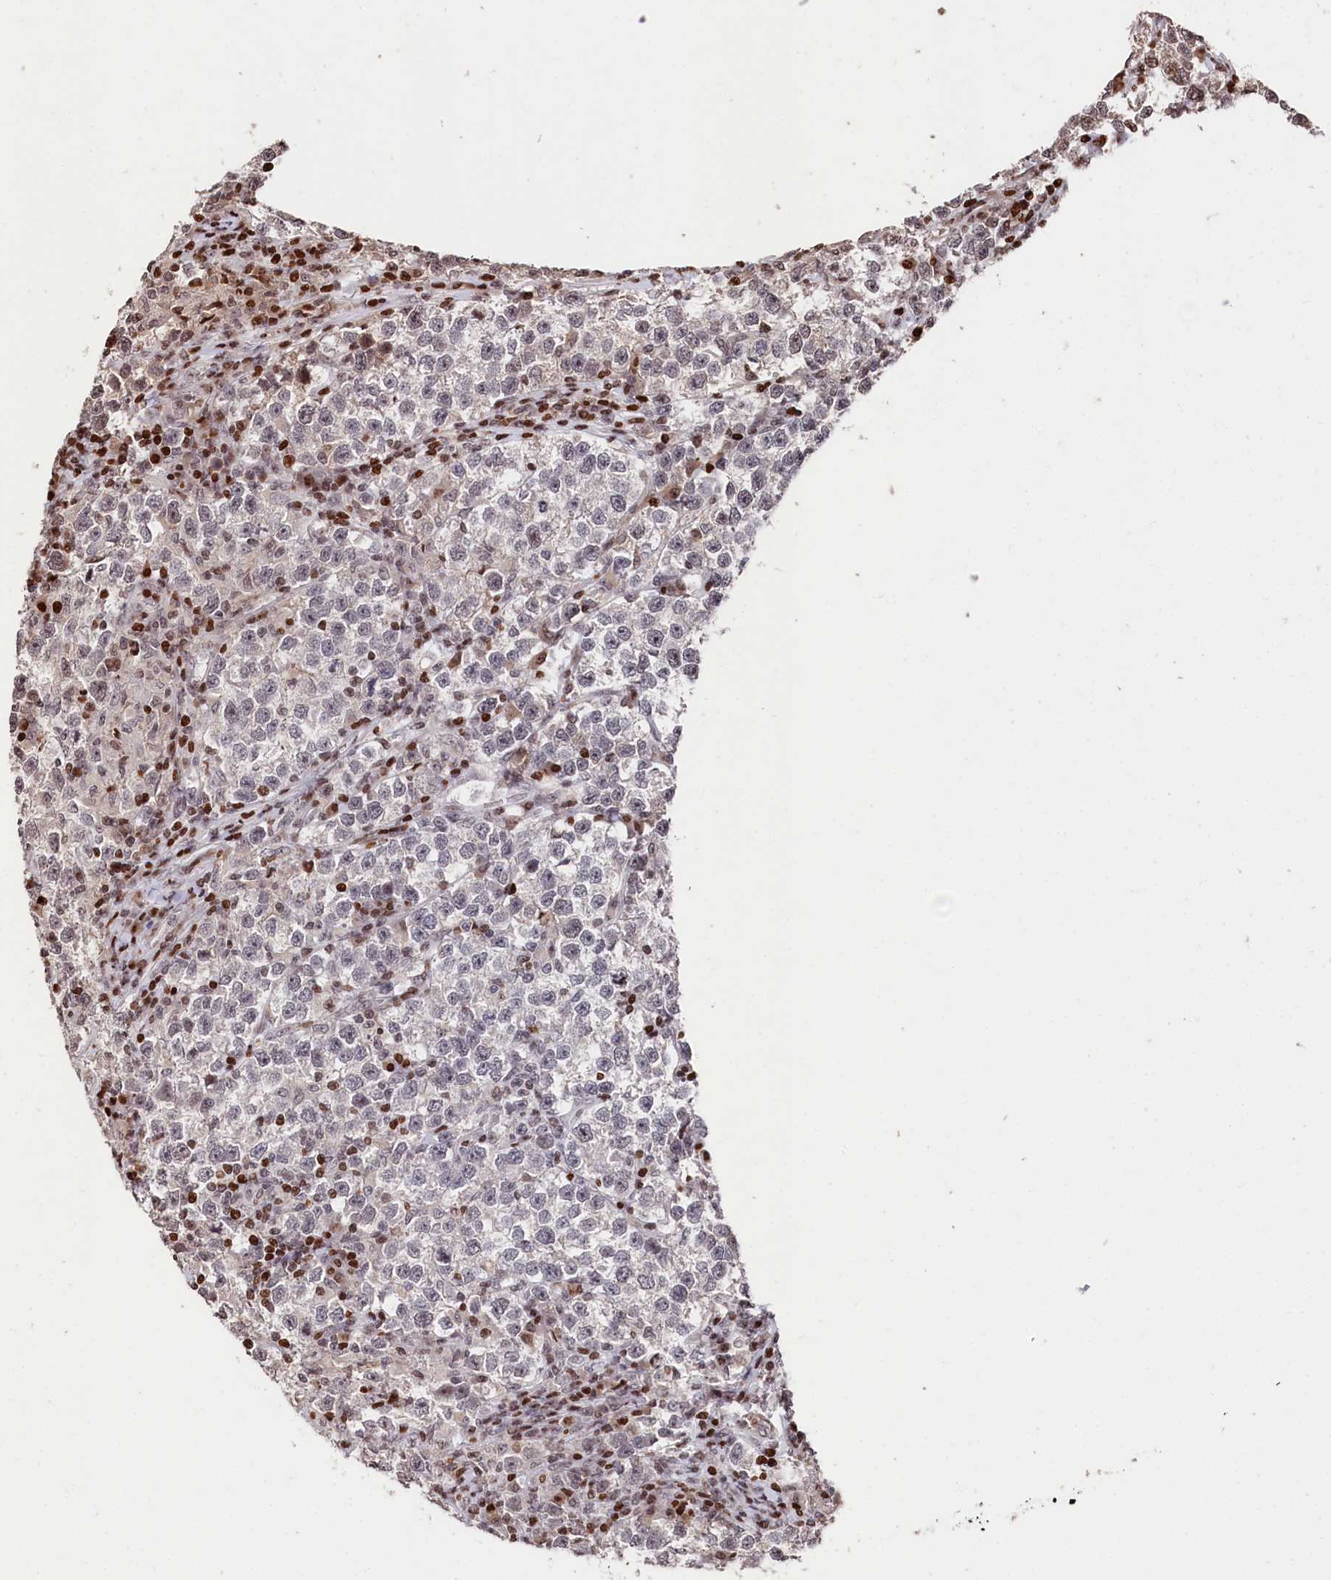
{"staining": {"intensity": "negative", "quantity": "none", "location": "none"}, "tissue": "testis cancer", "cell_type": "Tumor cells", "image_type": "cancer", "snomed": [{"axis": "morphology", "description": "Normal tissue, NOS"}, {"axis": "morphology", "description": "Seminoma, NOS"}, {"axis": "topography", "description": "Testis"}], "caption": "Human seminoma (testis) stained for a protein using immunohistochemistry (IHC) shows no positivity in tumor cells.", "gene": "MCF2L2", "patient": {"sex": "male", "age": 43}}